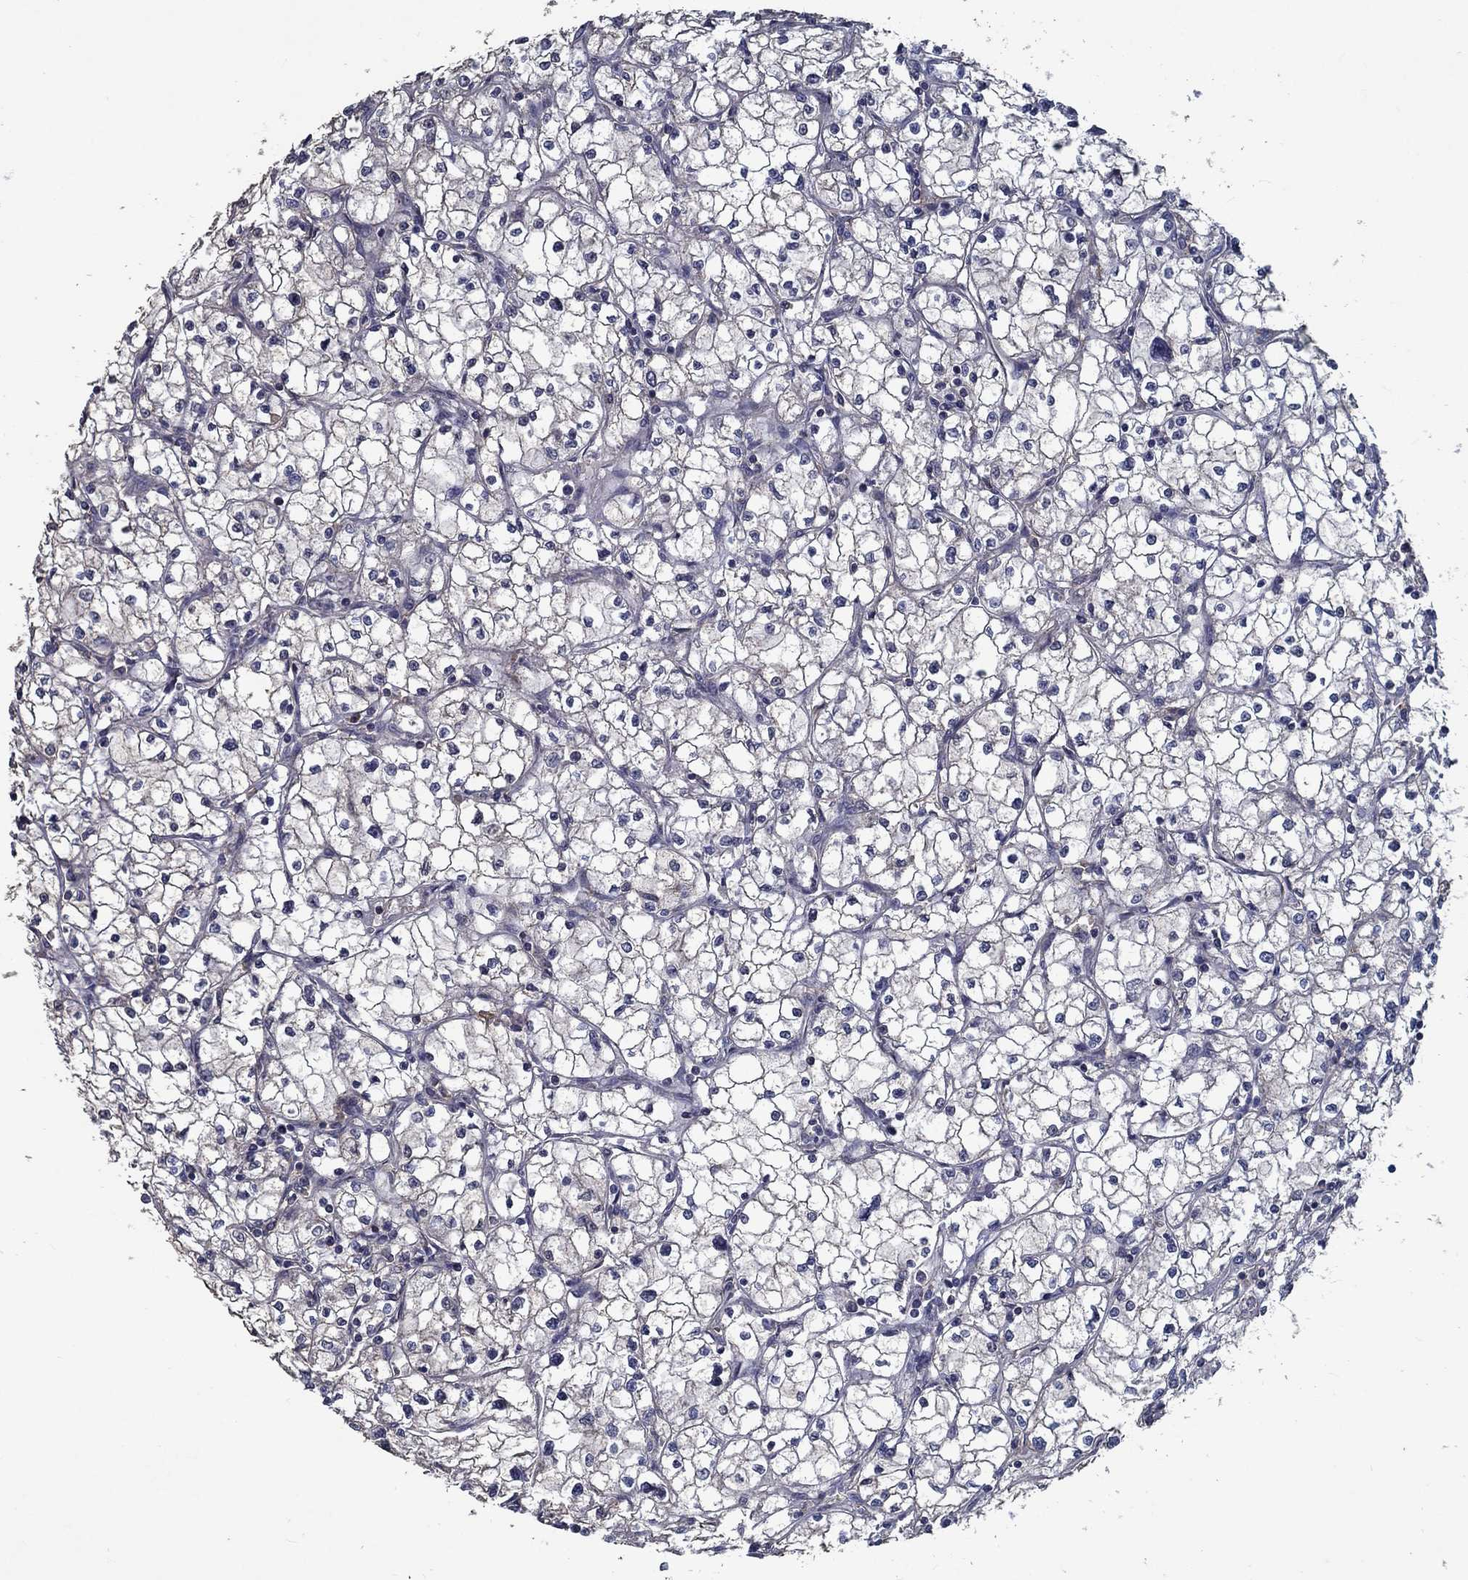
{"staining": {"intensity": "negative", "quantity": "none", "location": "none"}, "tissue": "renal cancer", "cell_type": "Tumor cells", "image_type": "cancer", "snomed": [{"axis": "morphology", "description": "Adenocarcinoma, NOS"}, {"axis": "topography", "description": "Kidney"}], "caption": "An immunohistochemistry histopathology image of adenocarcinoma (renal) is shown. There is no staining in tumor cells of adenocarcinoma (renal).", "gene": "SLC44A1", "patient": {"sex": "male", "age": 67}}